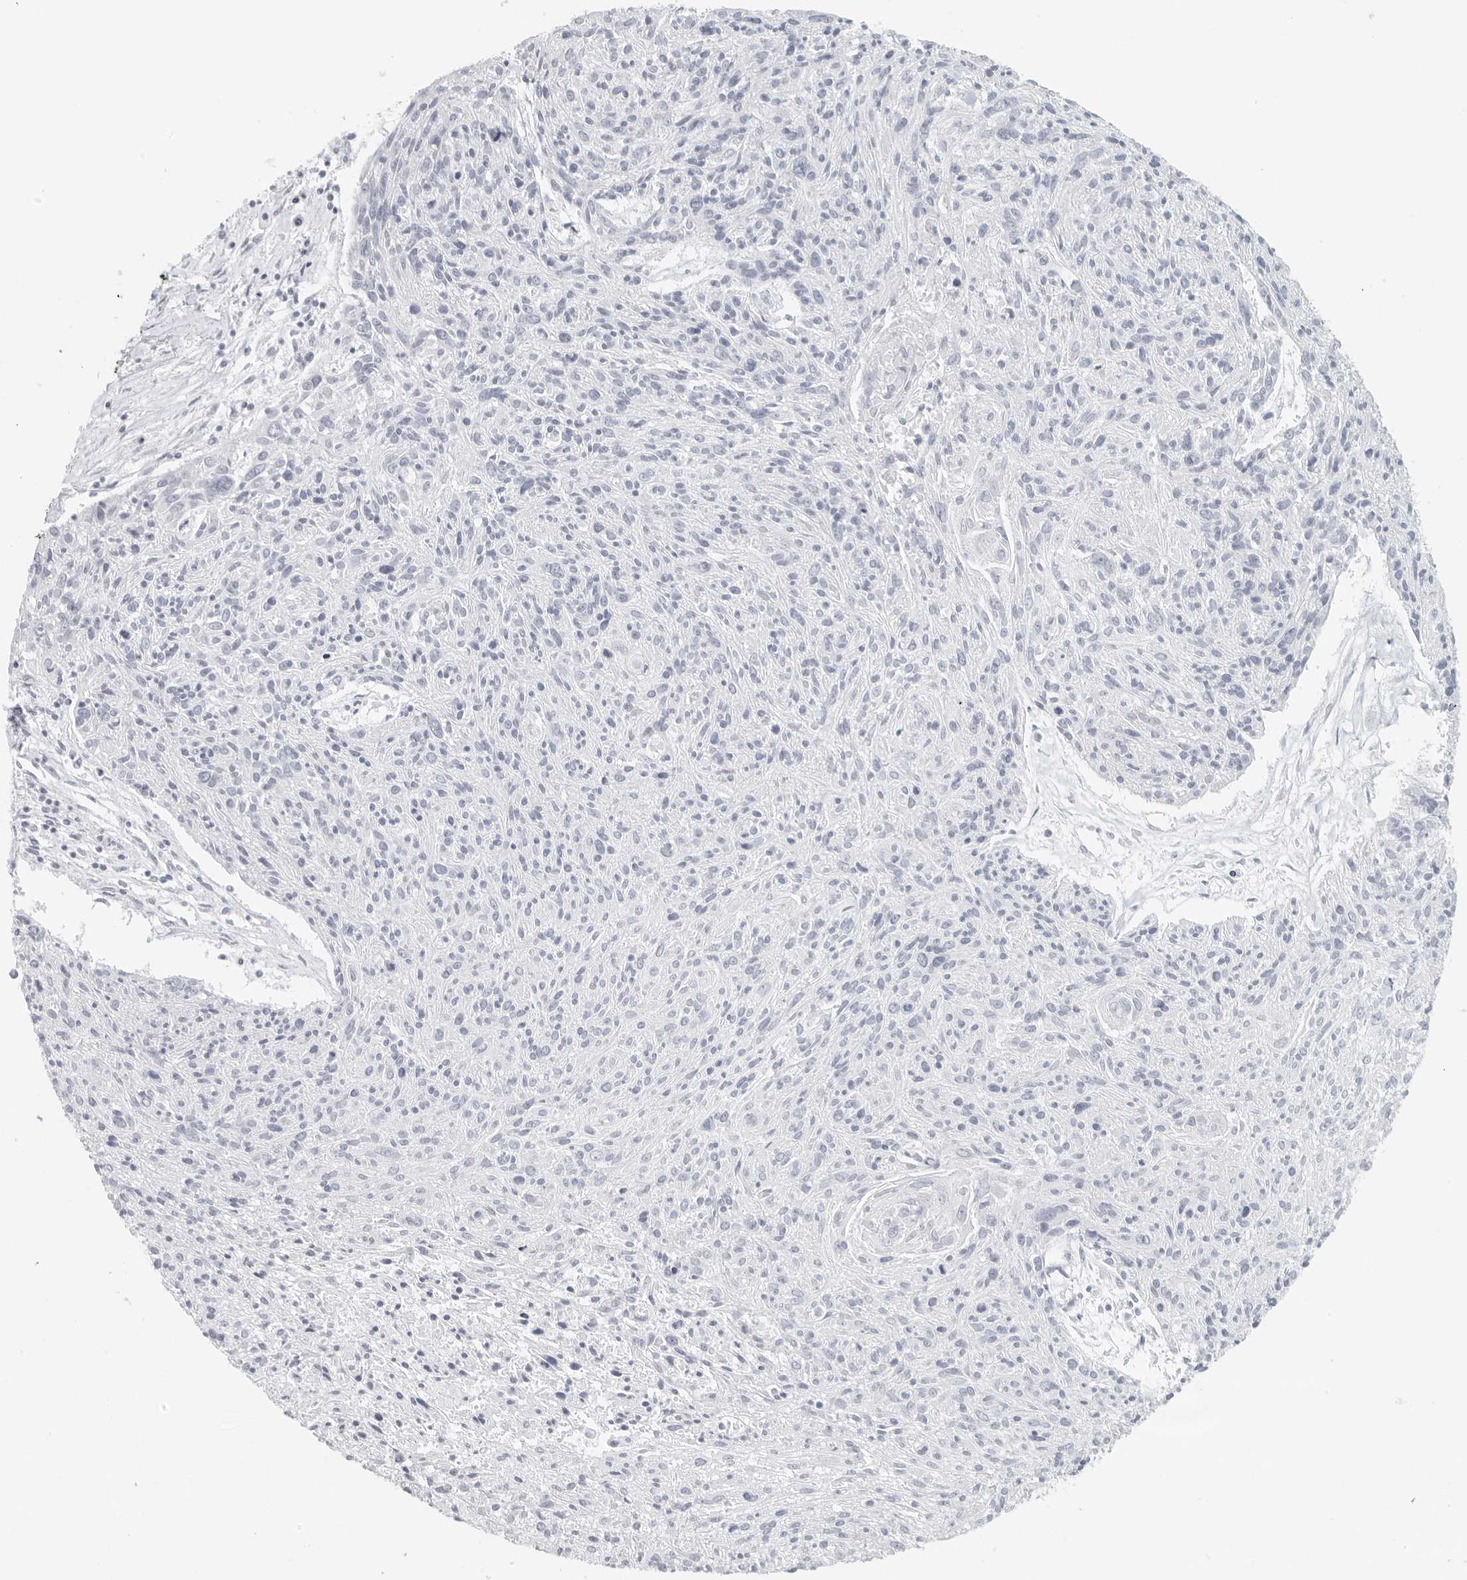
{"staining": {"intensity": "negative", "quantity": "none", "location": "none"}, "tissue": "cervical cancer", "cell_type": "Tumor cells", "image_type": "cancer", "snomed": [{"axis": "morphology", "description": "Squamous cell carcinoma, NOS"}, {"axis": "topography", "description": "Cervix"}], "caption": "Immunohistochemical staining of cervical cancer (squamous cell carcinoma) shows no significant positivity in tumor cells.", "gene": "RPS6KC1", "patient": {"sex": "female", "age": 51}}